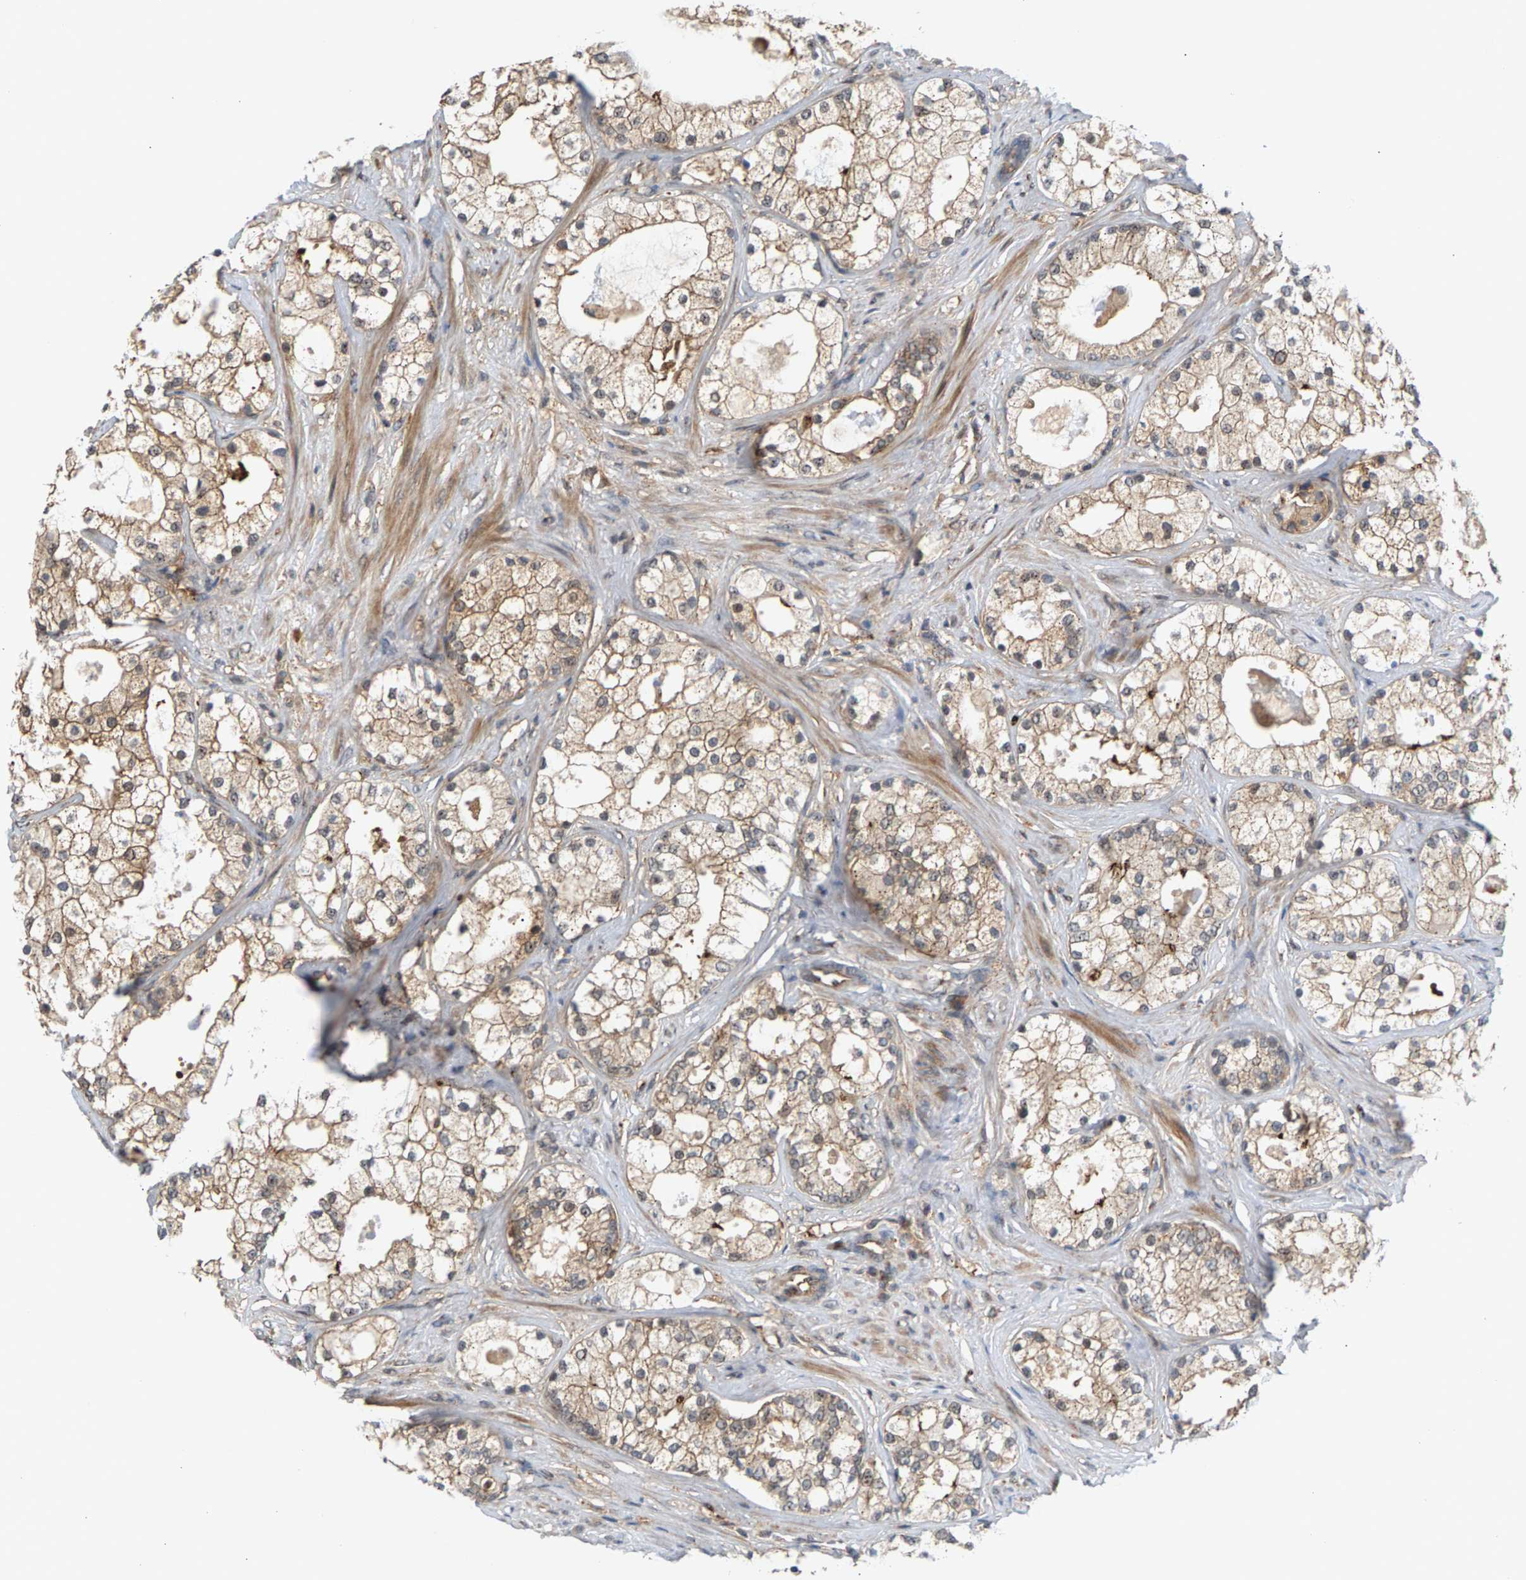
{"staining": {"intensity": "moderate", "quantity": ">75%", "location": "cytoplasmic/membranous"}, "tissue": "prostate cancer", "cell_type": "Tumor cells", "image_type": "cancer", "snomed": [{"axis": "morphology", "description": "Adenocarcinoma, Low grade"}, {"axis": "topography", "description": "Prostate"}], "caption": "Immunohistochemistry (DAB) staining of human prostate low-grade adenocarcinoma reveals moderate cytoplasmic/membranous protein positivity in about >75% of tumor cells.", "gene": "MAP2K5", "patient": {"sex": "male", "age": 58}}